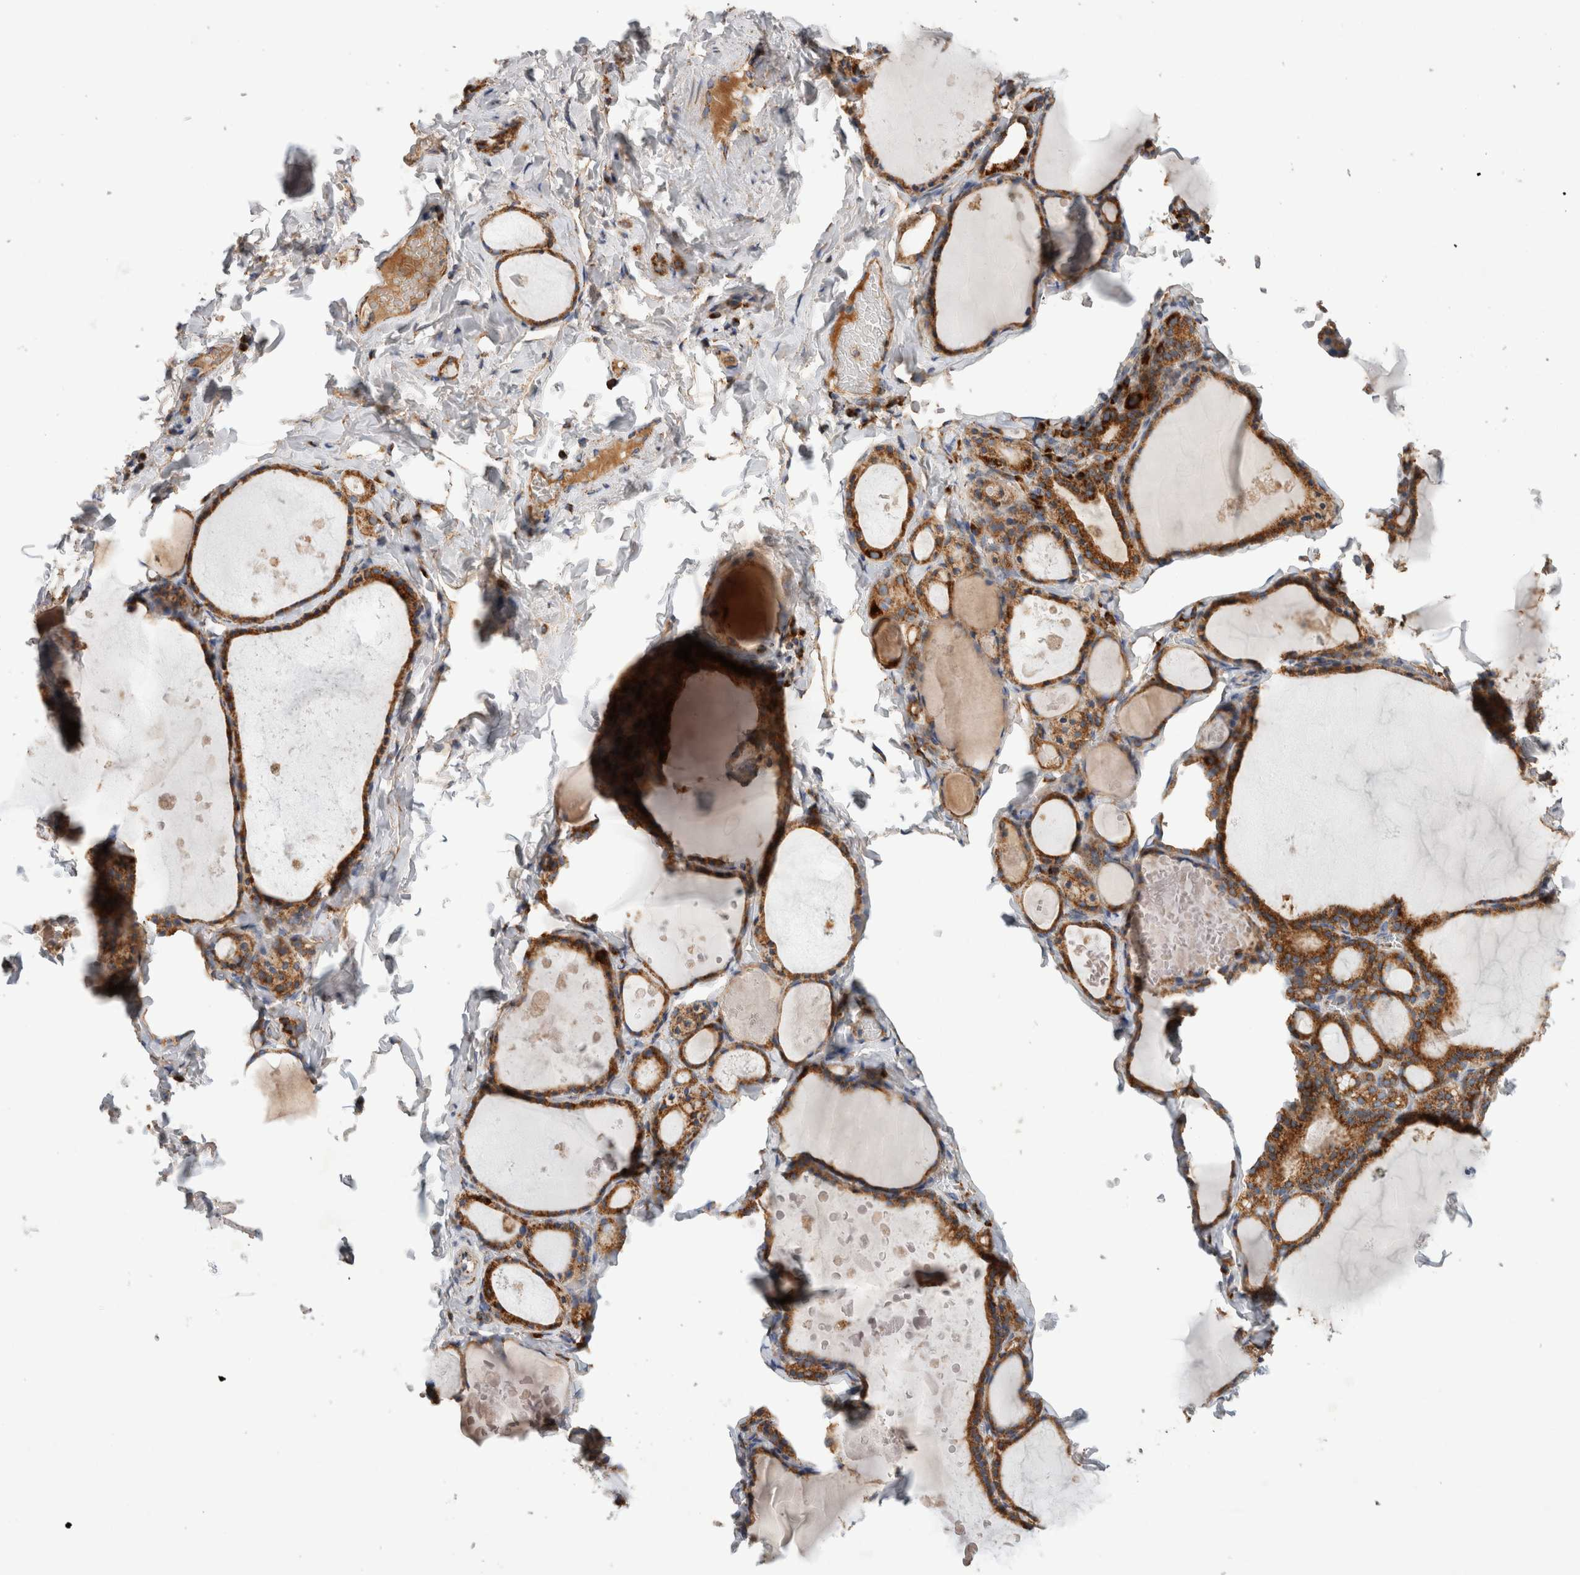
{"staining": {"intensity": "moderate", "quantity": ">75%", "location": "cytoplasmic/membranous"}, "tissue": "thyroid gland", "cell_type": "Glandular cells", "image_type": "normal", "snomed": [{"axis": "morphology", "description": "Normal tissue, NOS"}, {"axis": "topography", "description": "Thyroid gland"}], "caption": "Immunohistochemical staining of benign thyroid gland reveals moderate cytoplasmic/membranous protein staining in approximately >75% of glandular cells. (Brightfield microscopy of DAB IHC at high magnification).", "gene": "IARS2", "patient": {"sex": "male", "age": 56}}